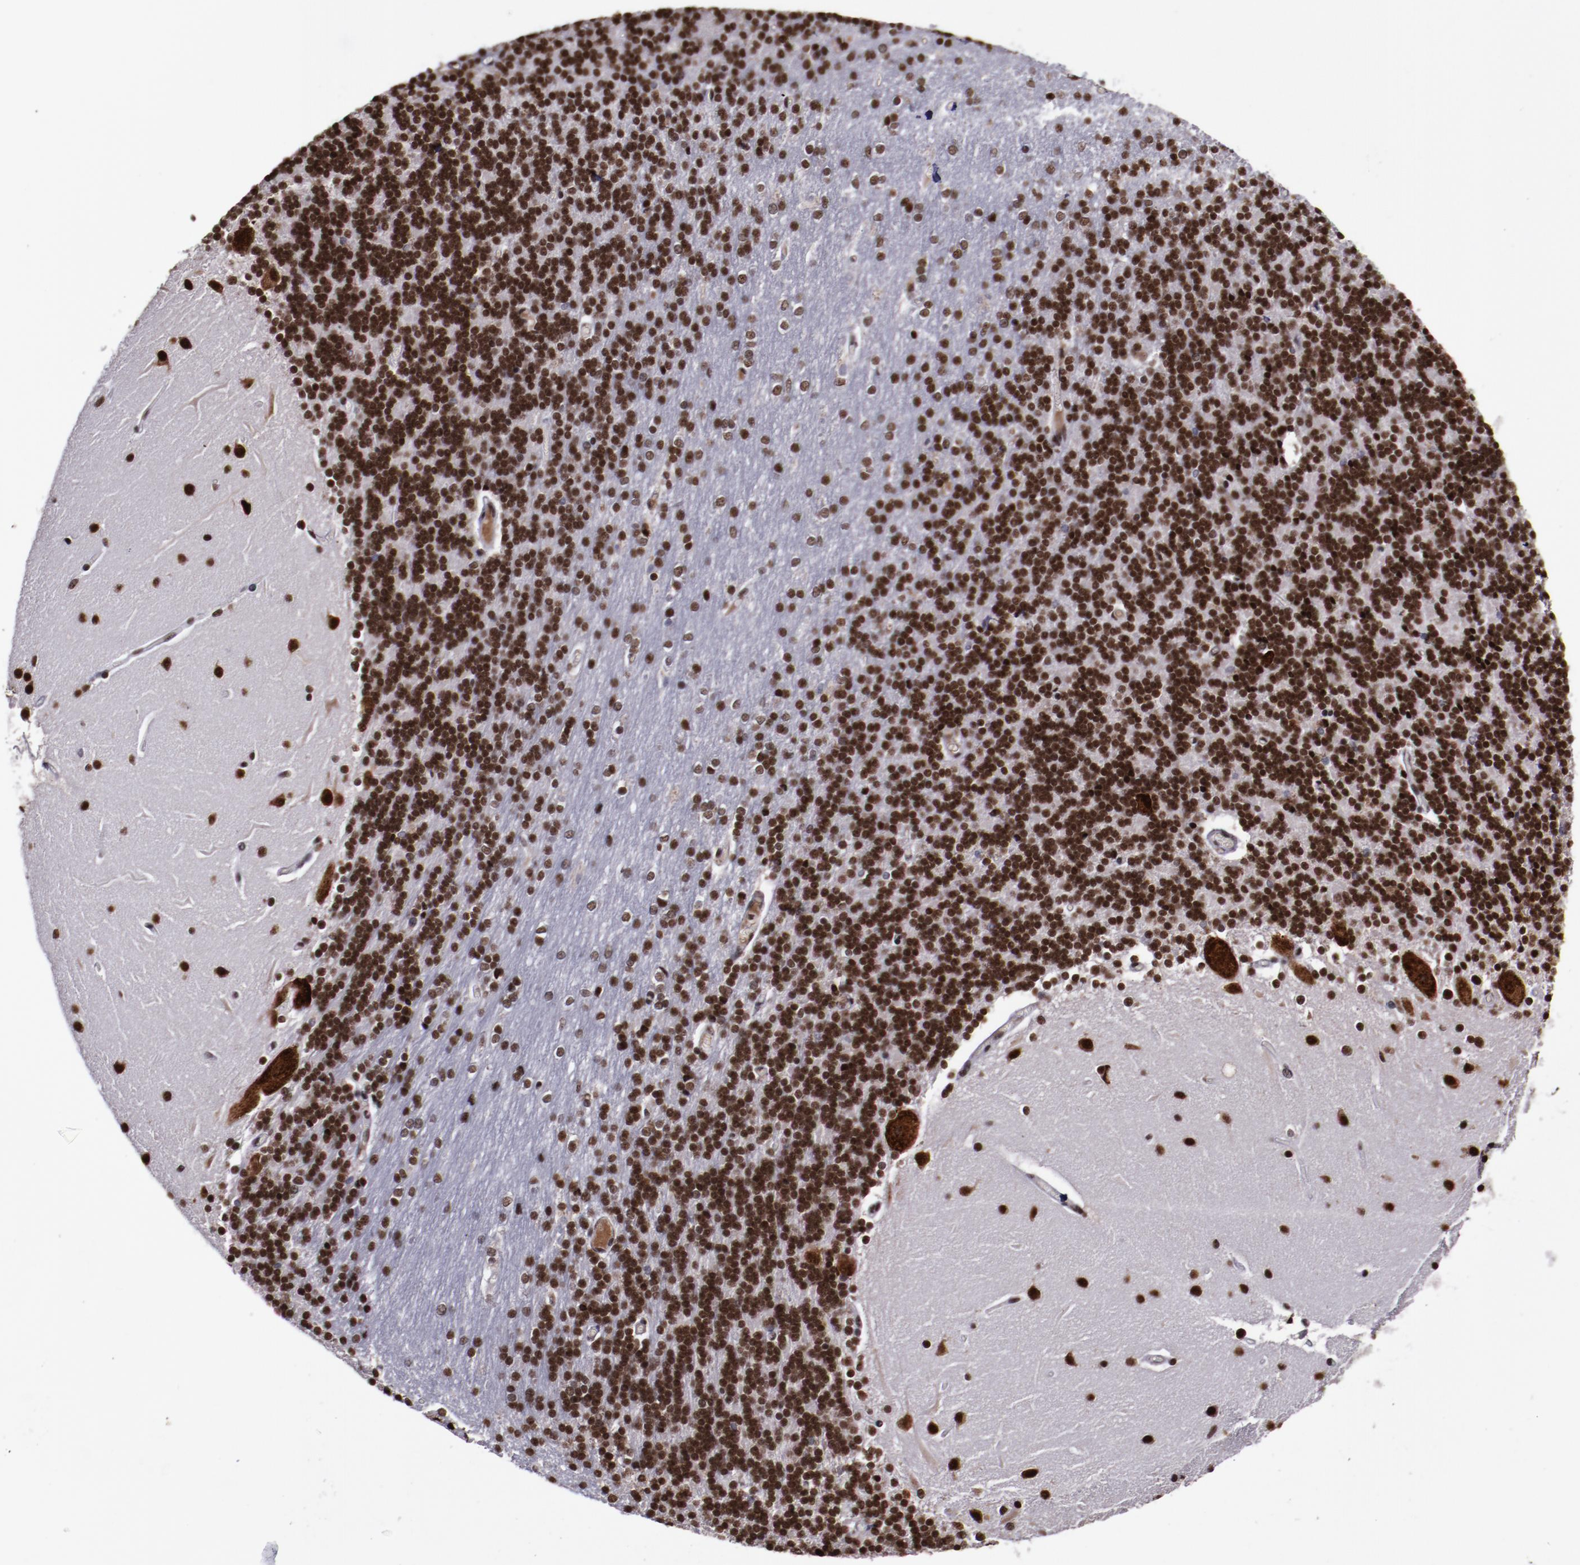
{"staining": {"intensity": "strong", "quantity": ">75%", "location": "nuclear"}, "tissue": "cerebellum", "cell_type": "Cells in granular layer", "image_type": "normal", "snomed": [{"axis": "morphology", "description": "Normal tissue, NOS"}, {"axis": "topography", "description": "Cerebellum"}], "caption": "DAB immunohistochemical staining of unremarkable human cerebellum exhibits strong nuclear protein expression in approximately >75% of cells in granular layer.", "gene": "ERH", "patient": {"sex": "female", "age": 54}}